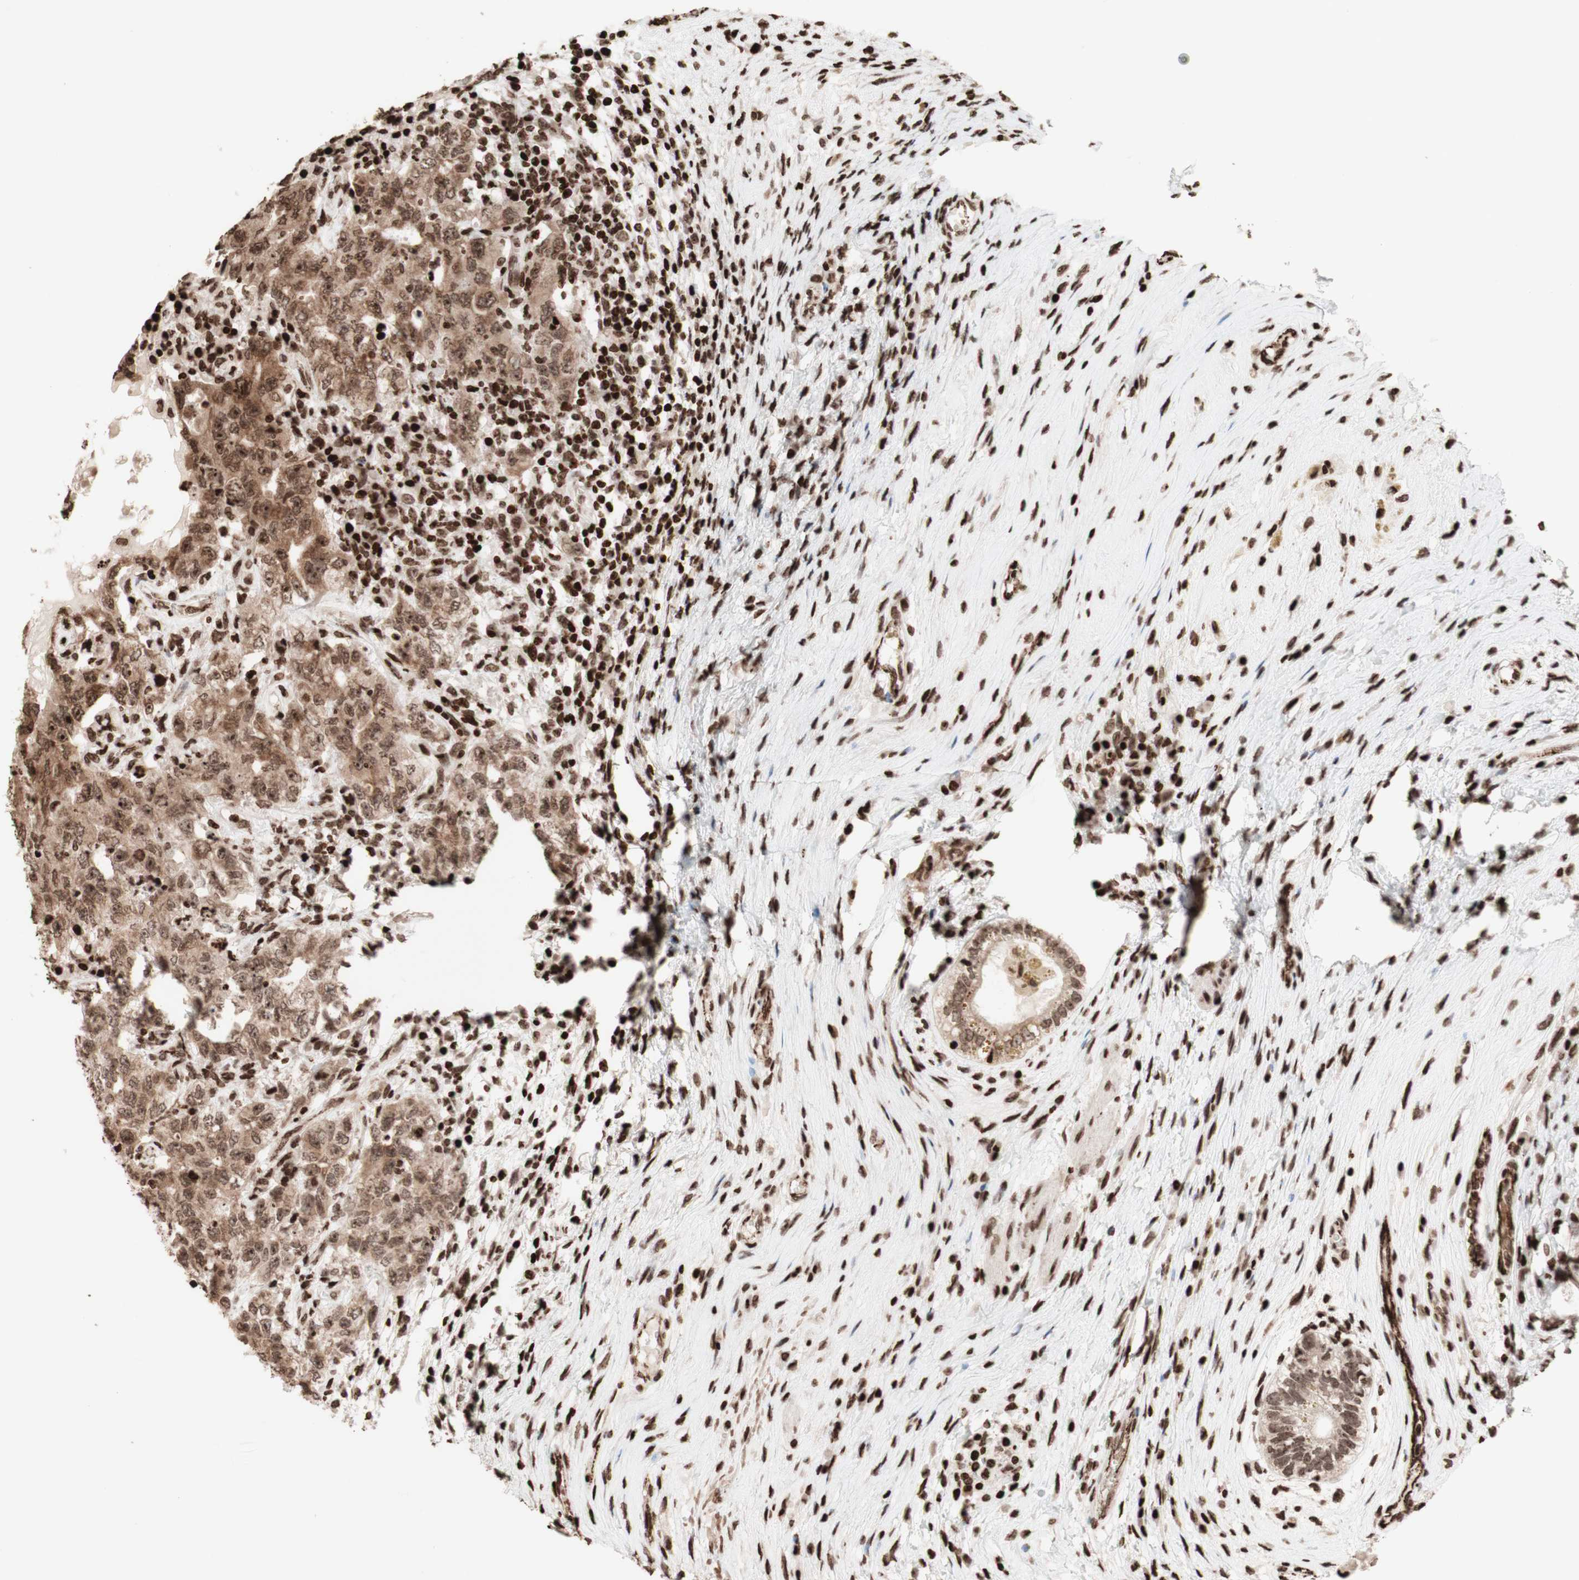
{"staining": {"intensity": "moderate", "quantity": ">75%", "location": "cytoplasmic/membranous,nuclear"}, "tissue": "testis cancer", "cell_type": "Tumor cells", "image_type": "cancer", "snomed": [{"axis": "morphology", "description": "Carcinoma, Embryonal, NOS"}, {"axis": "topography", "description": "Testis"}], "caption": "High-power microscopy captured an immunohistochemistry image of testis cancer, revealing moderate cytoplasmic/membranous and nuclear staining in approximately >75% of tumor cells. Nuclei are stained in blue.", "gene": "NCAPD2", "patient": {"sex": "male", "age": 26}}